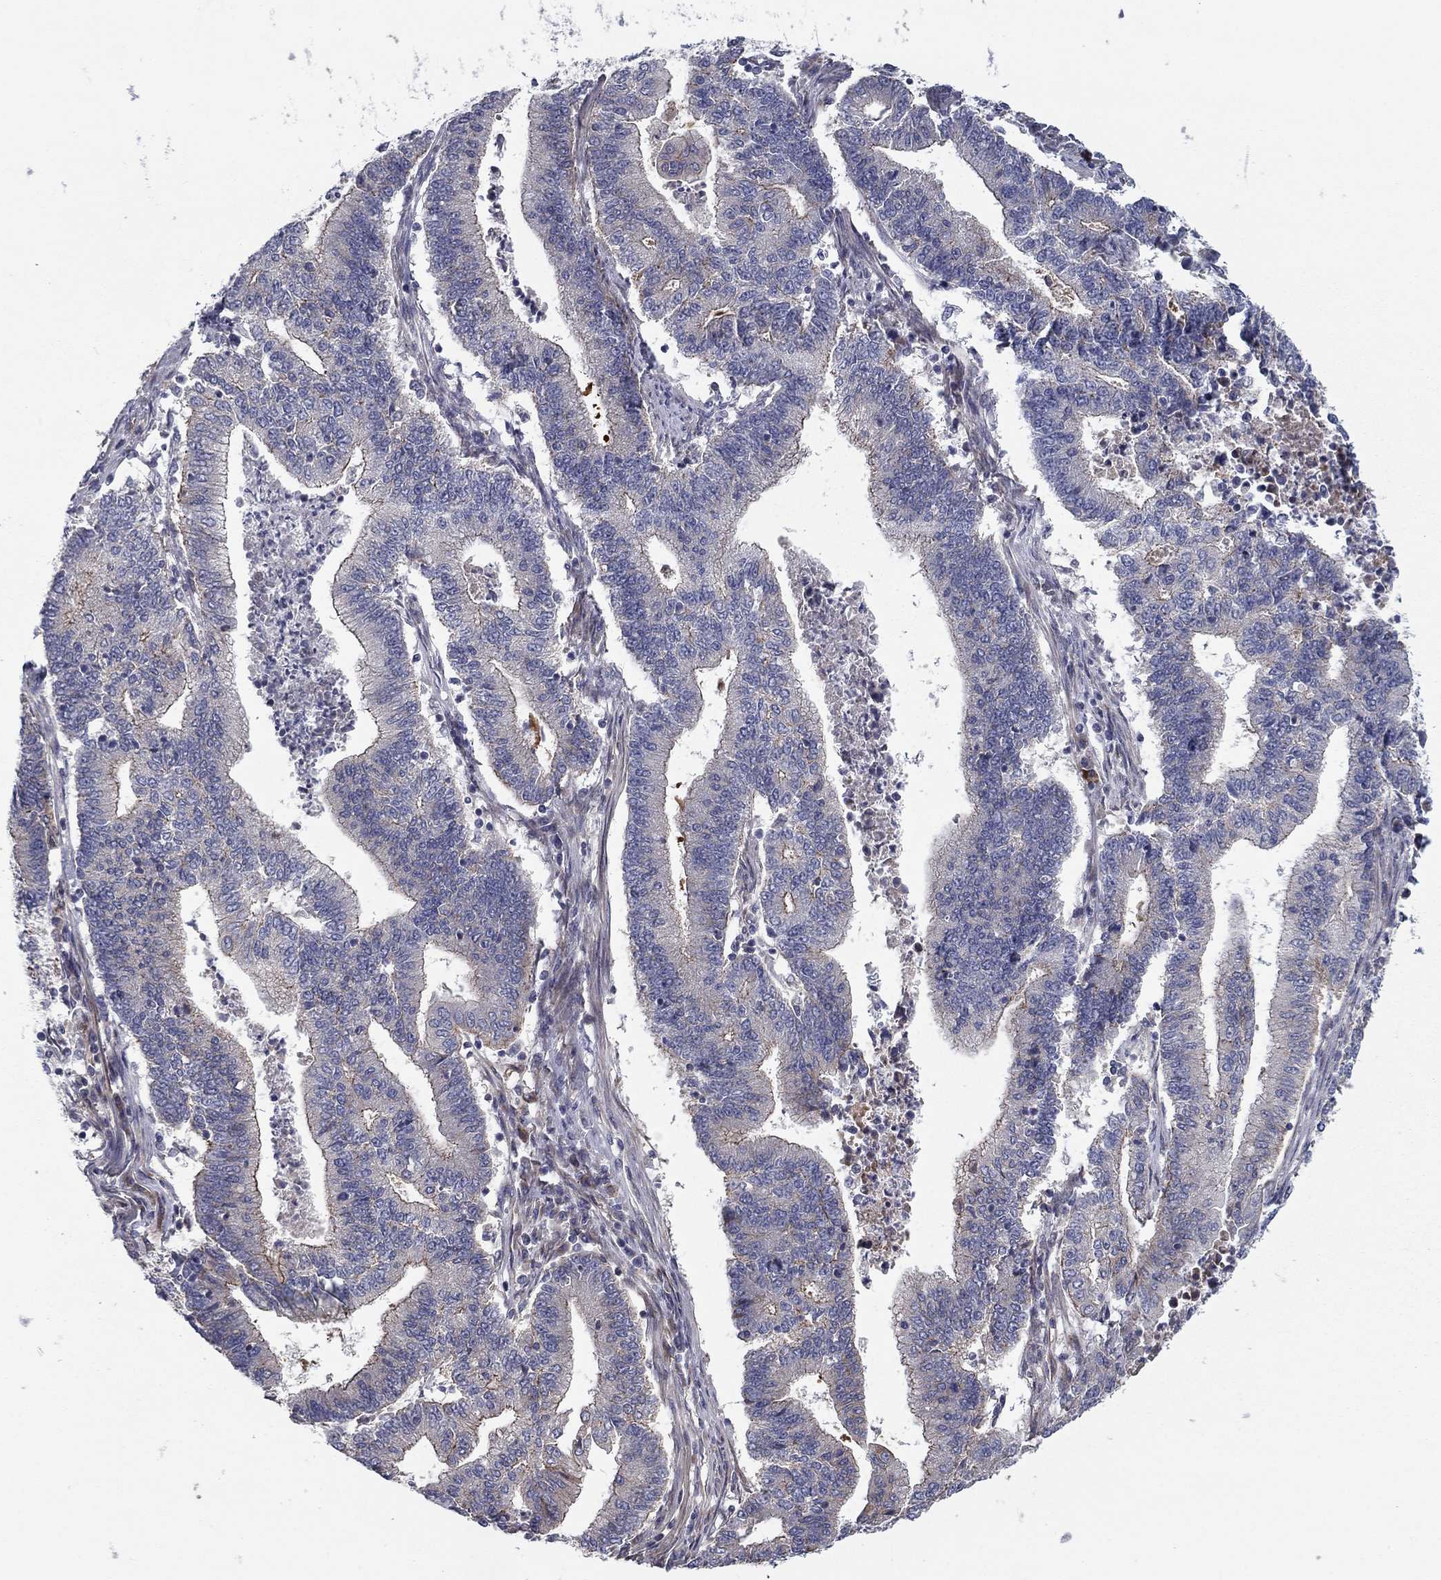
{"staining": {"intensity": "negative", "quantity": "none", "location": "none"}, "tissue": "endometrial cancer", "cell_type": "Tumor cells", "image_type": "cancer", "snomed": [{"axis": "morphology", "description": "Adenocarcinoma, NOS"}, {"axis": "topography", "description": "Uterus"}, {"axis": "topography", "description": "Endometrium"}], "caption": "Immunohistochemistry (IHC) image of neoplastic tissue: endometrial cancer (adenocarcinoma) stained with DAB displays no significant protein staining in tumor cells. Nuclei are stained in blue.", "gene": "CLSTN1", "patient": {"sex": "female", "age": 54}}